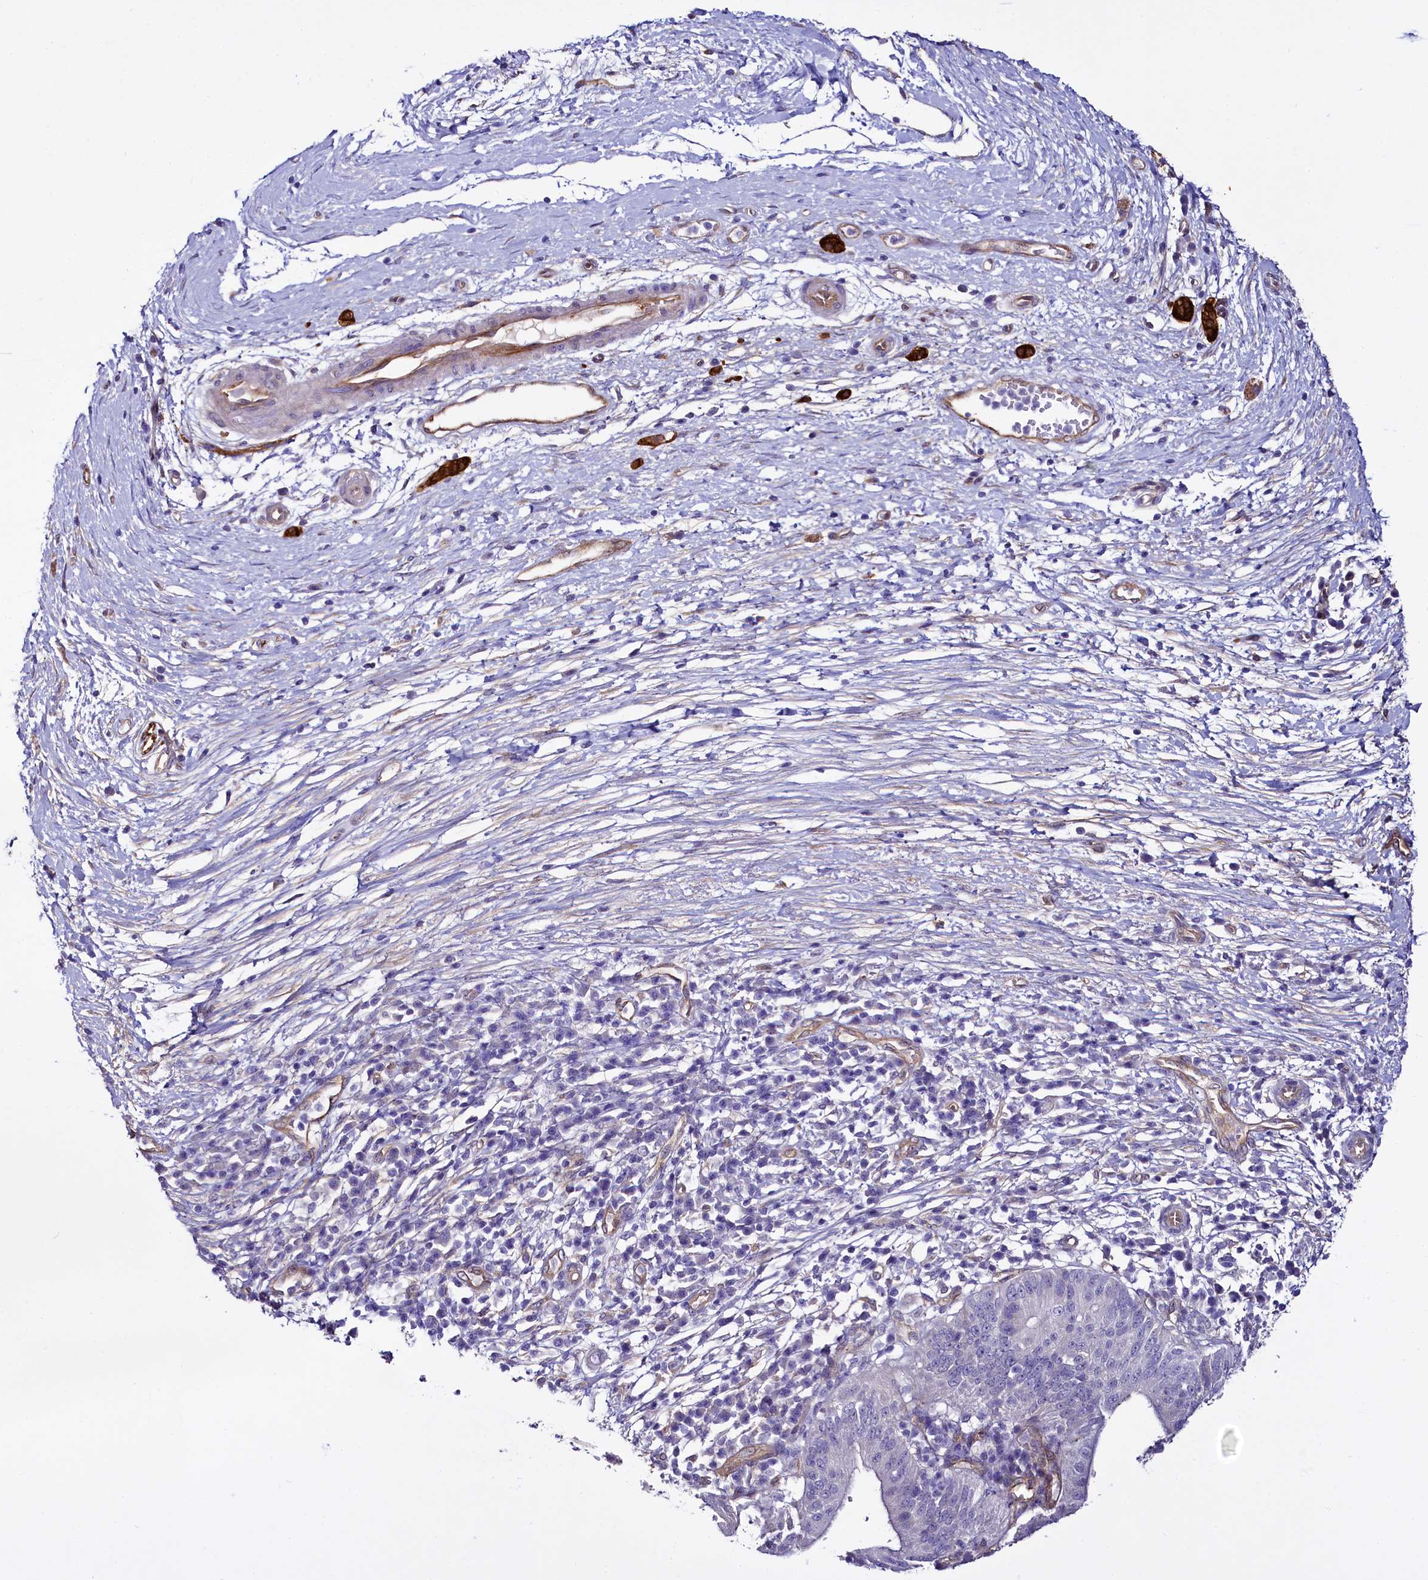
{"staining": {"intensity": "negative", "quantity": "none", "location": "none"}, "tissue": "pancreatic cancer", "cell_type": "Tumor cells", "image_type": "cancer", "snomed": [{"axis": "morphology", "description": "Adenocarcinoma, NOS"}, {"axis": "topography", "description": "Pancreas"}], "caption": "Pancreatic cancer was stained to show a protein in brown. There is no significant staining in tumor cells.", "gene": "STXBP1", "patient": {"sex": "male", "age": 68}}